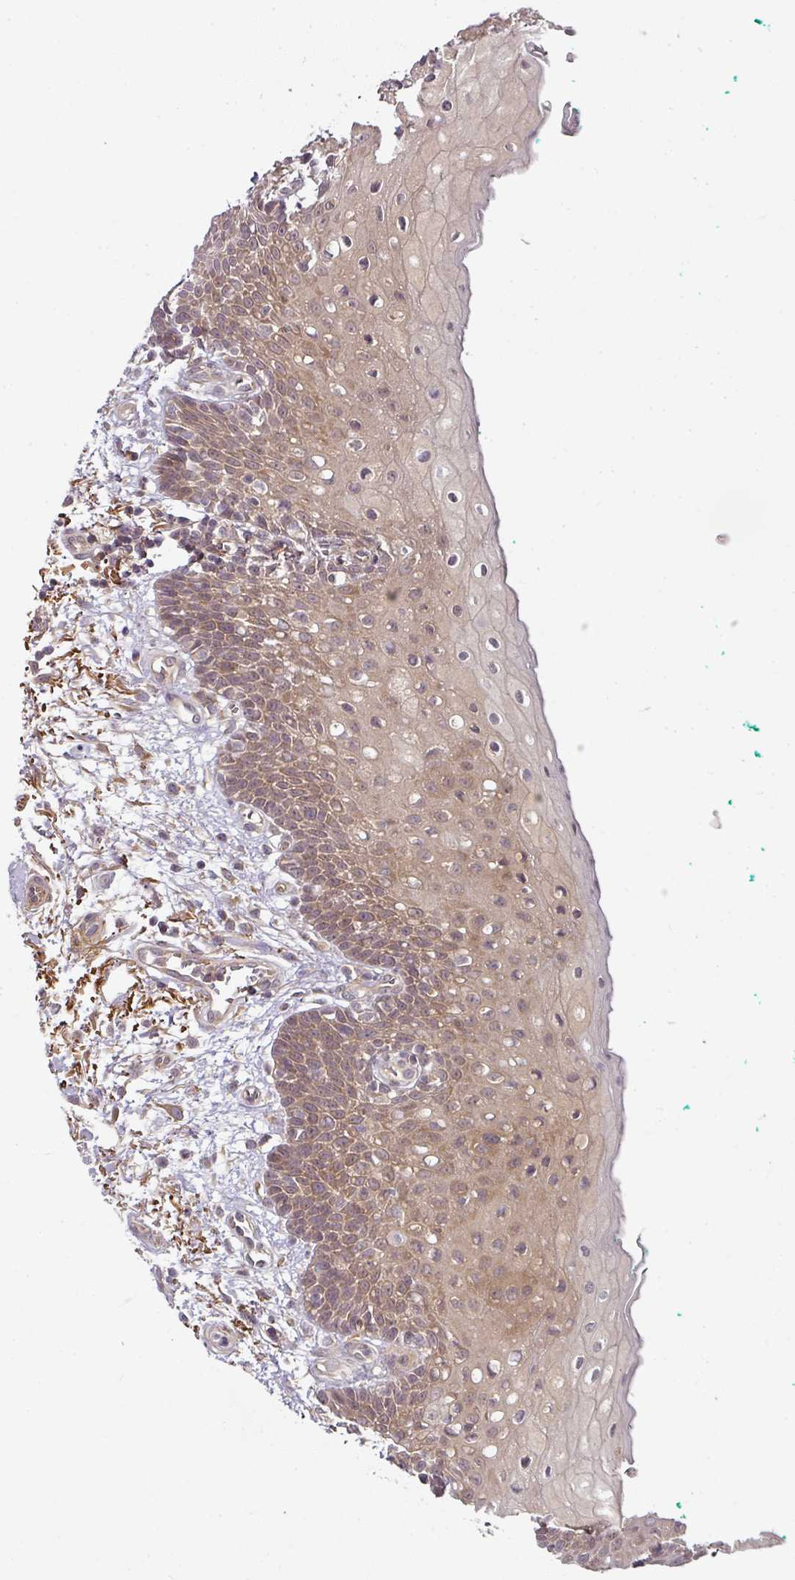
{"staining": {"intensity": "moderate", "quantity": "25%-75%", "location": "cytoplasmic/membranous,nuclear"}, "tissue": "oral mucosa", "cell_type": "Squamous epithelial cells", "image_type": "normal", "snomed": [{"axis": "morphology", "description": "Normal tissue, NOS"}, {"axis": "morphology", "description": "Squamous cell carcinoma, NOS"}, {"axis": "topography", "description": "Oral tissue"}, {"axis": "topography", "description": "Tounge, NOS"}, {"axis": "topography", "description": "Head-Neck"}], "caption": "Oral mucosa stained with IHC shows moderate cytoplasmic/membranous,nuclear positivity in approximately 25%-75% of squamous epithelial cells.", "gene": "MAP2K2", "patient": {"sex": "male", "age": 79}}